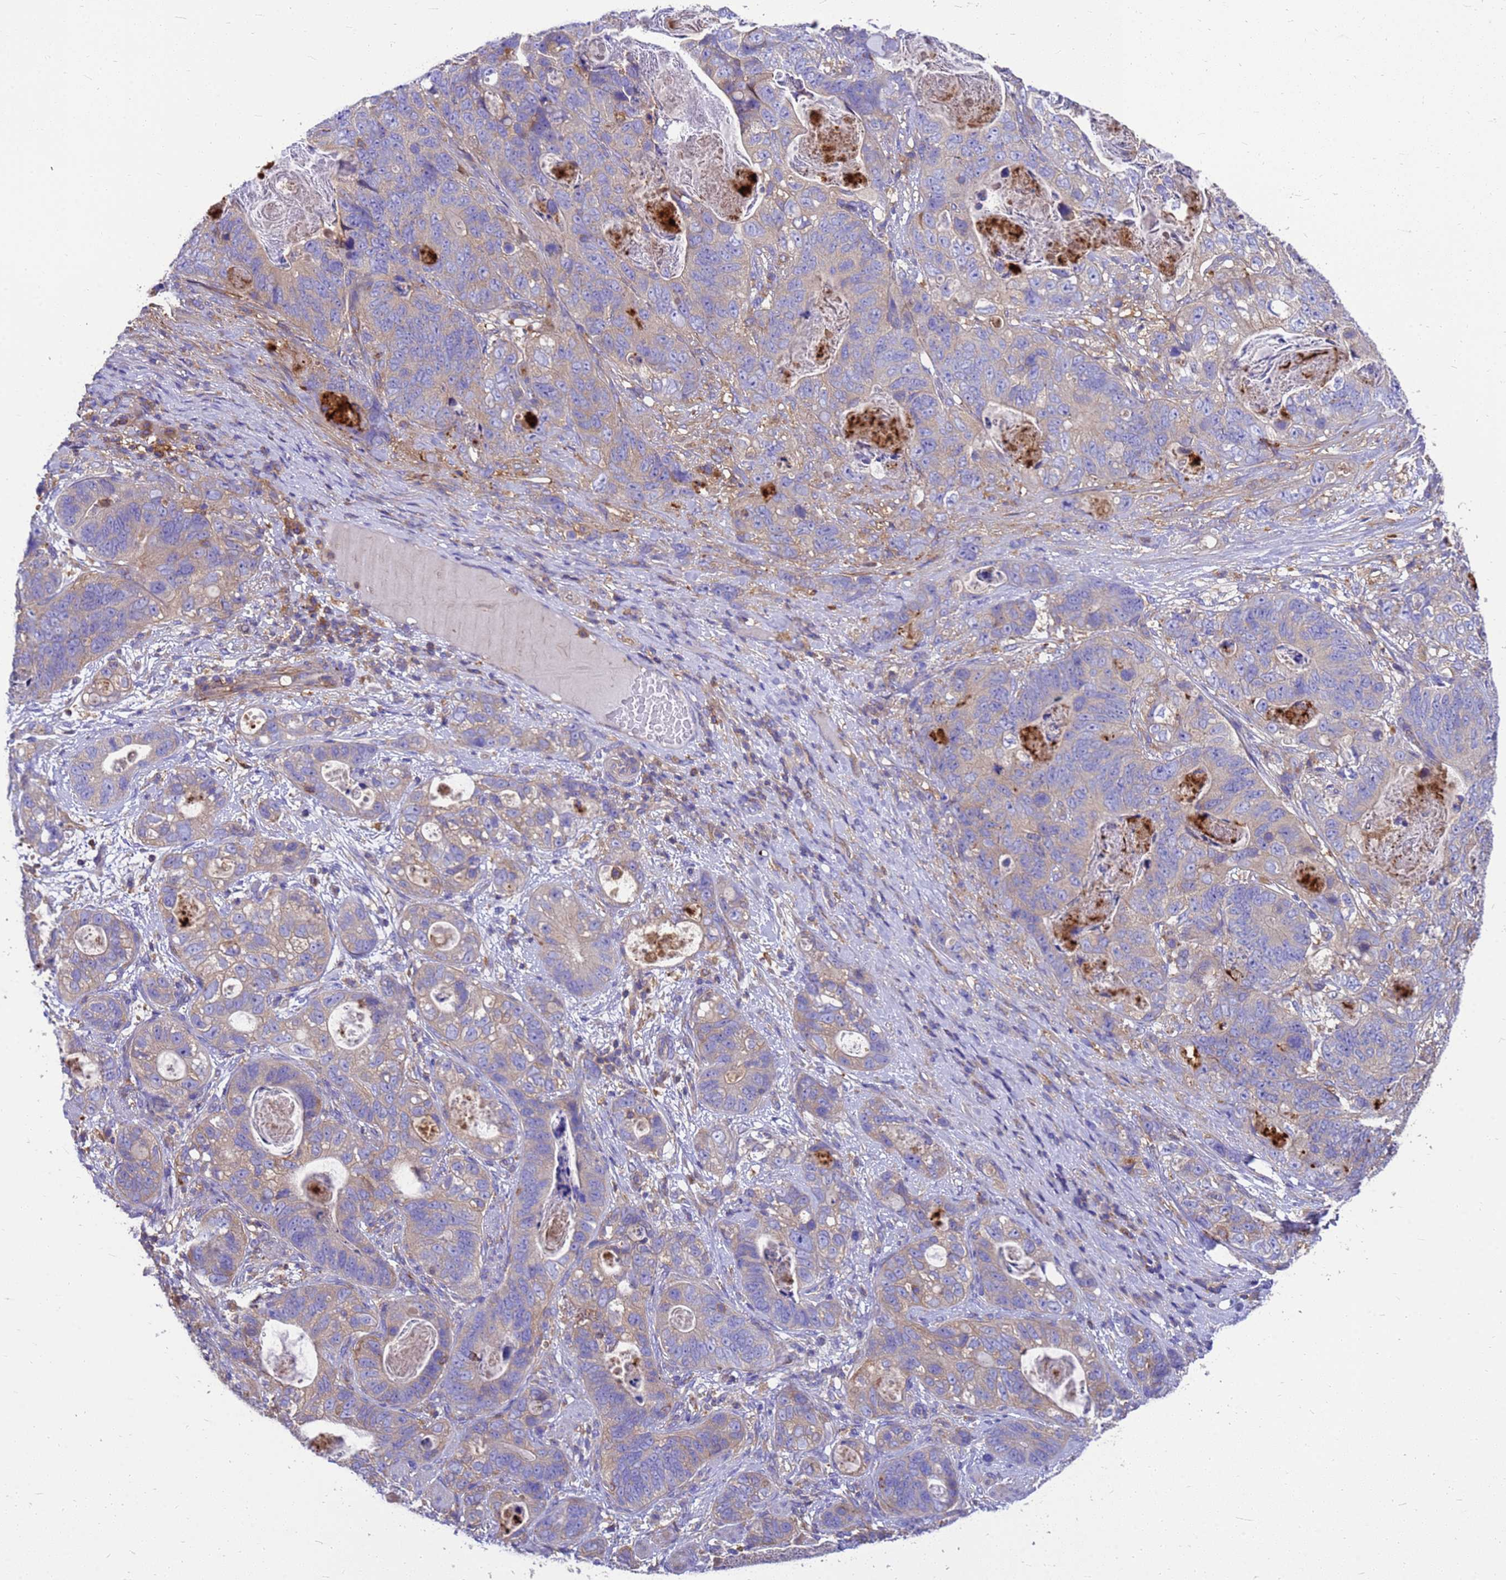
{"staining": {"intensity": "negative", "quantity": "none", "location": "none"}, "tissue": "stomach cancer", "cell_type": "Tumor cells", "image_type": "cancer", "snomed": [{"axis": "morphology", "description": "Normal tissue, NOS"}, {"axis": "morphology", "description": "Adenocarcinoma, NOS"}, {"axis": "topography", "description": "Stomach"}], "caption": "Protein analysis of stomach adenocarcinoma shows no significant staining in tumor cells.", "gene": "ZNF235", "patient": {"sex": "female", "age": 89}}